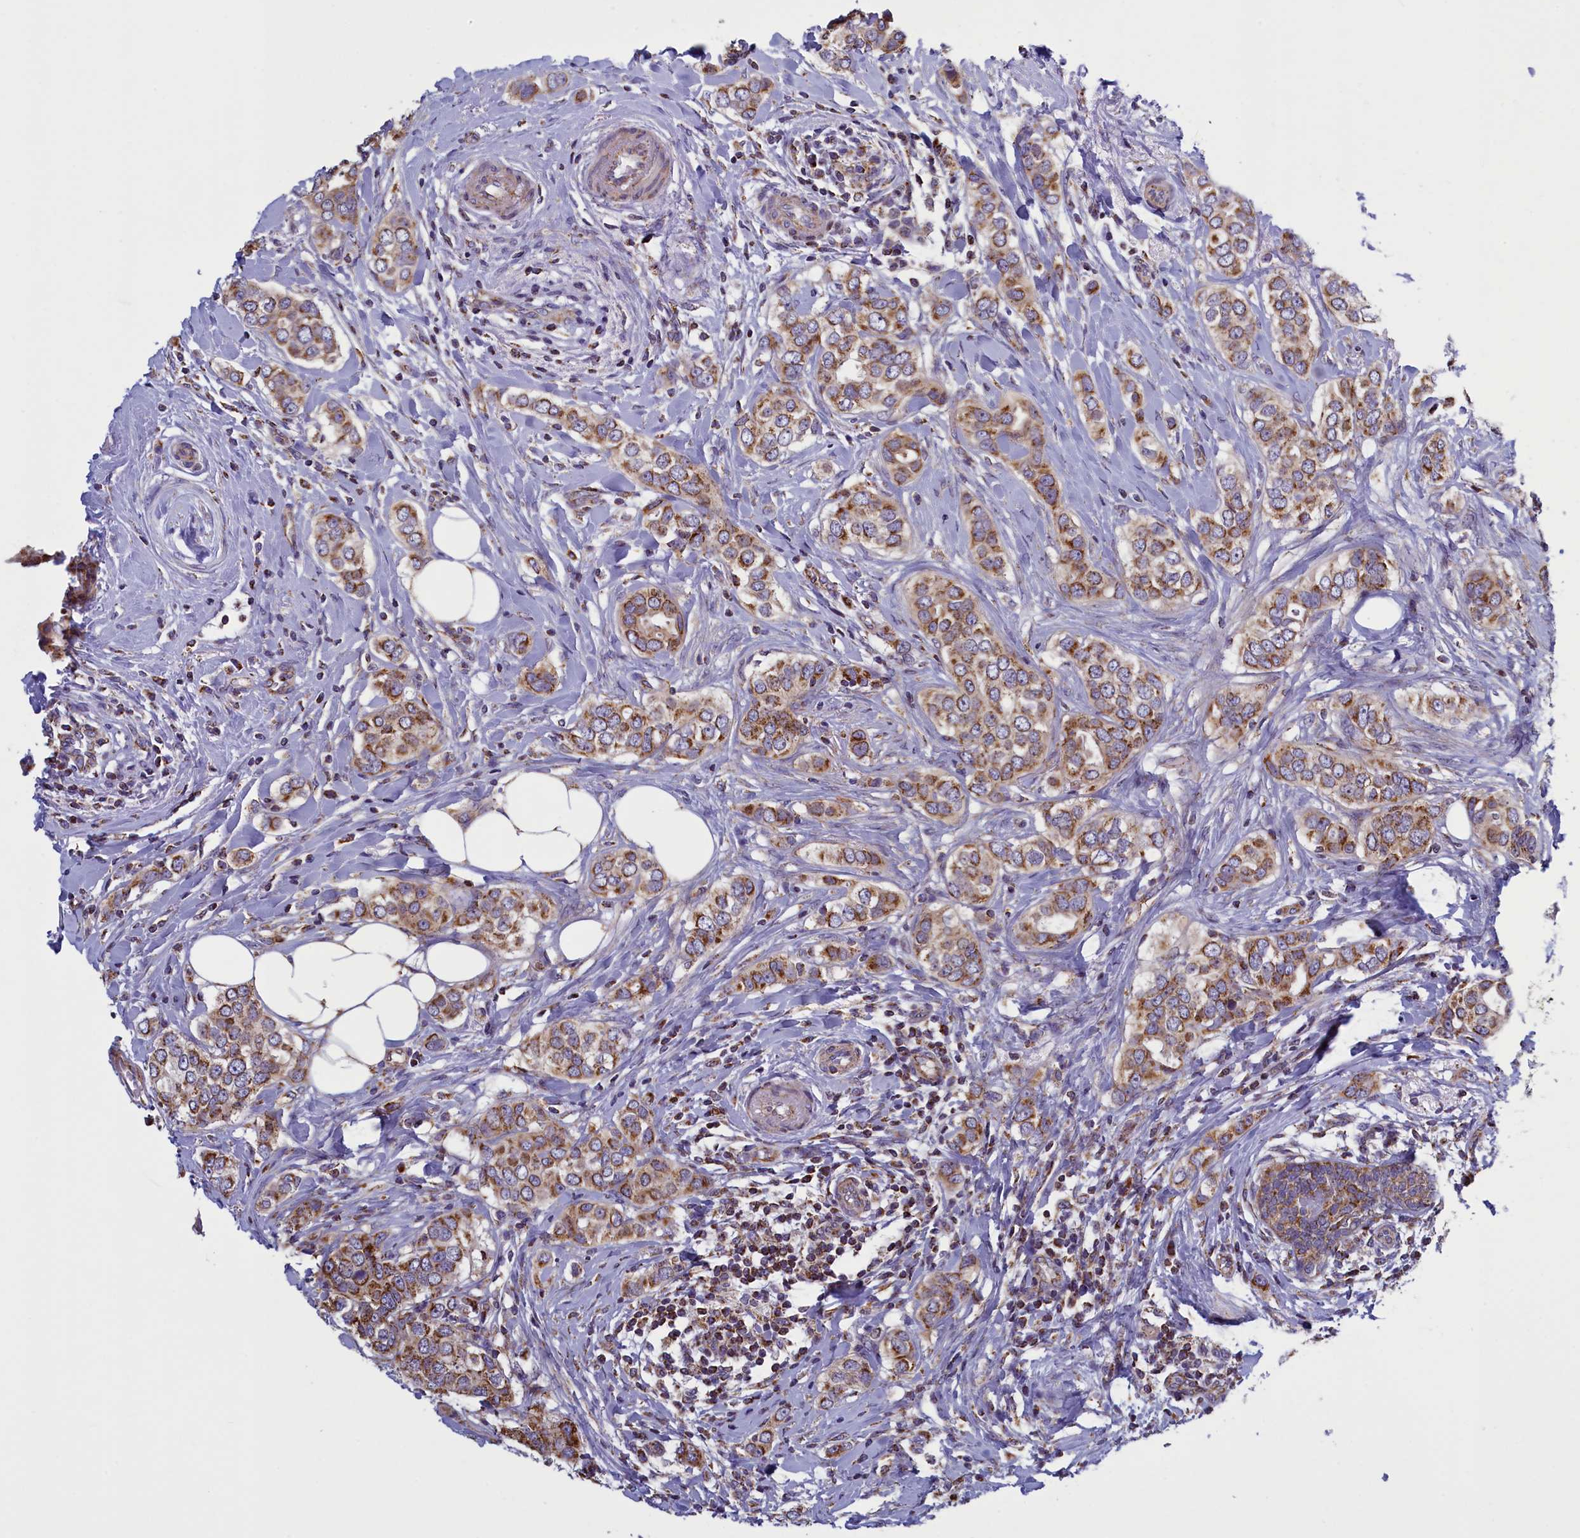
{"staining": {"intensity": "moderate", "quantity": ">75%", "location": "cytoplasmic/membranous"}, "tissue": "breast cancer", "cell_type": "Tumor cells", "image_type": "cancer", "snomed": [{"axis": "morphology", "description": "Lobular carcinoma"}, {"axis": "topography", "description": "Breast"}], "caption": "An IHC photomicrograph of neoplastic tissue is shown. Protein staining in brown highlights moderate cytoplasmic/membranous positivity in breast lobular carcinoma within tumor cells. Immunohistochemistry stains the protein in brown and the nuclei are stained blue.", "gene": "IFT122", "patient": {"sex": "female", "age": 51}}